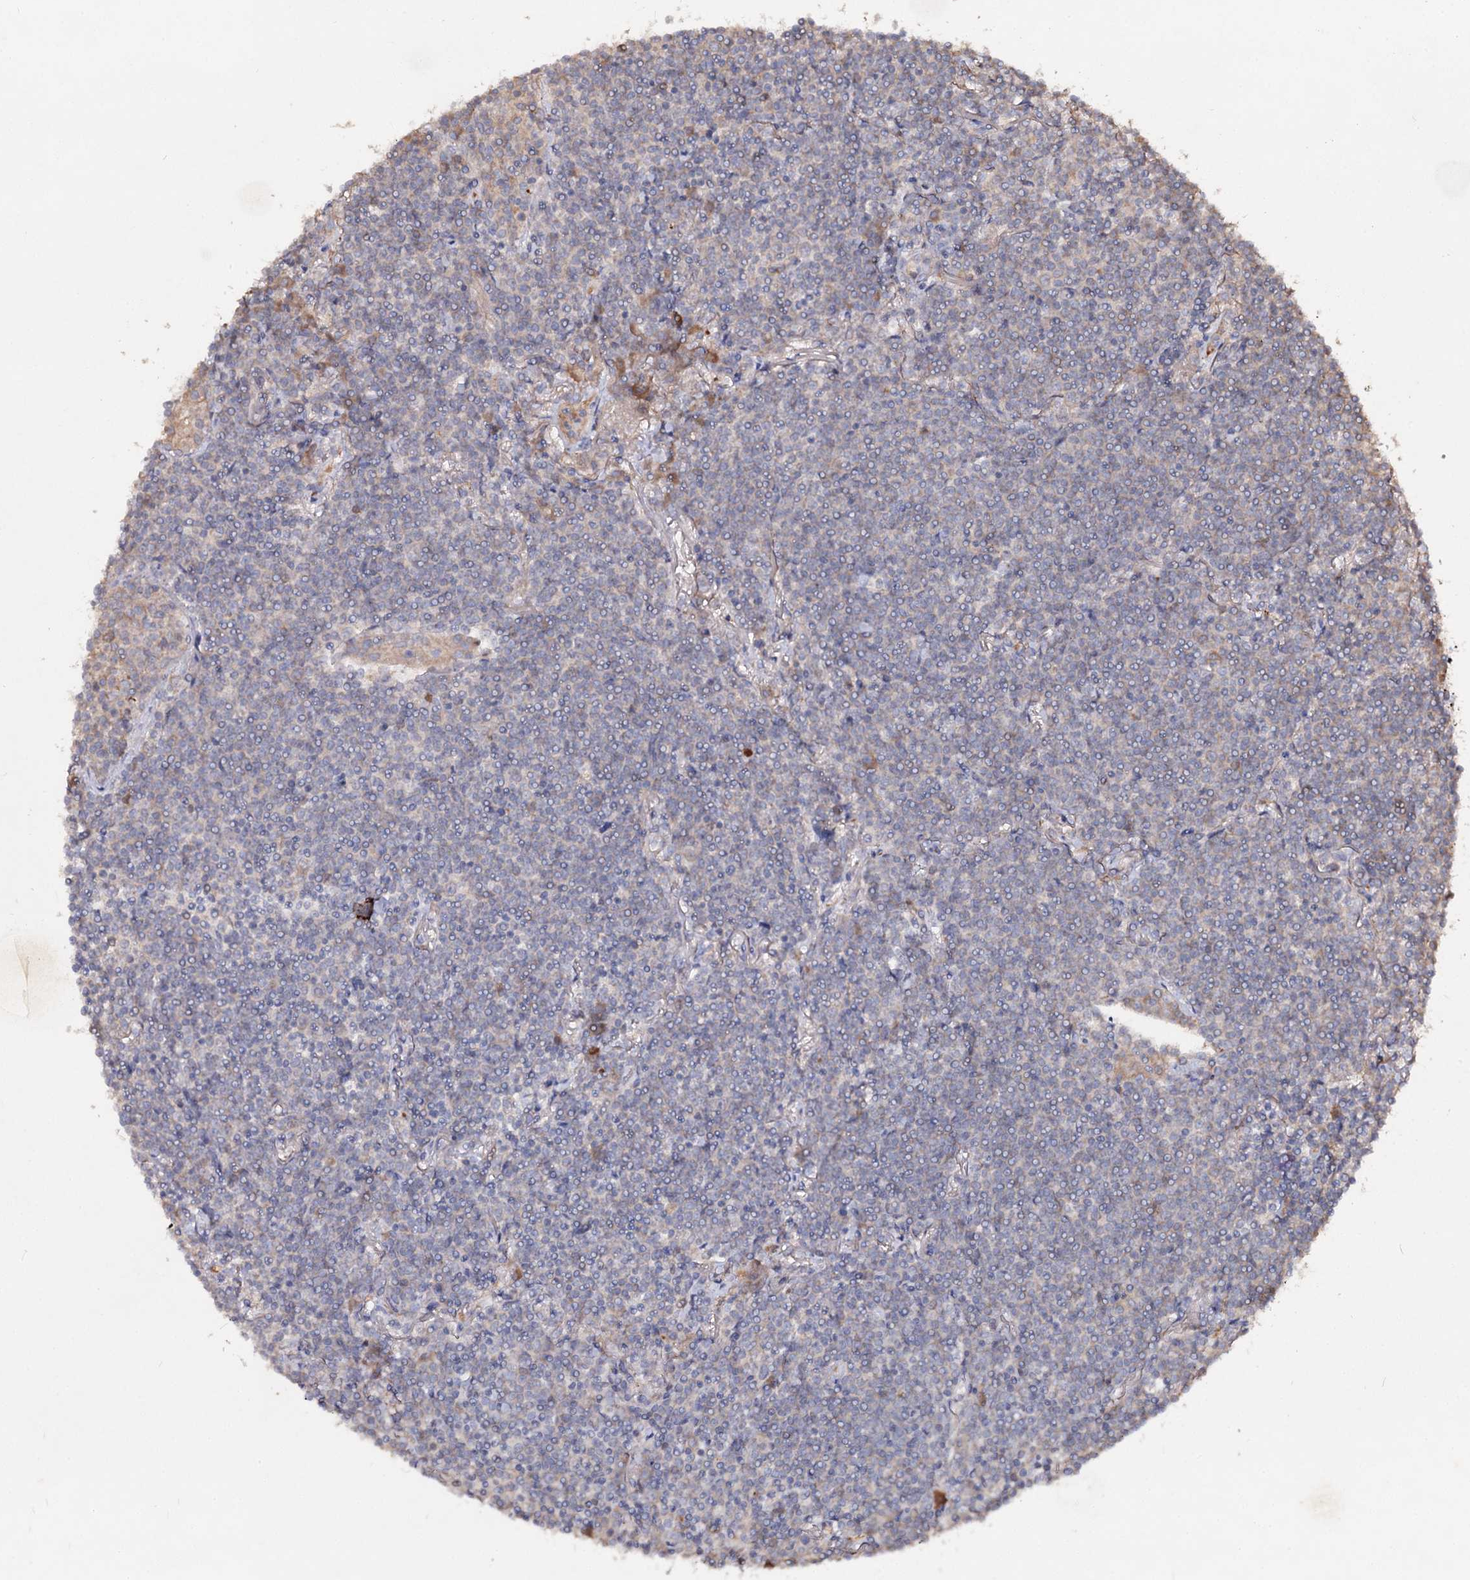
{"staining": {"intensity": "negative", "quantity": "none", "location": "none"}, "tissue": "lymphoma", "cell_type": "Tumor cells", "image_type": "cancer", "snomed": [{"axis": "morphology", "description": "Malignant lymphoma, non-Hodgkin's type, Low grade"}, {"axis": "topography", "description": "Lung"}], "caption": "The image exhibits no significant positivity in tumor cells of low-grade malignant lymphoma, non-Hodgkin's type.", "gene": "ARFIP2", "patient": {"sex": "female", "age": 71}}